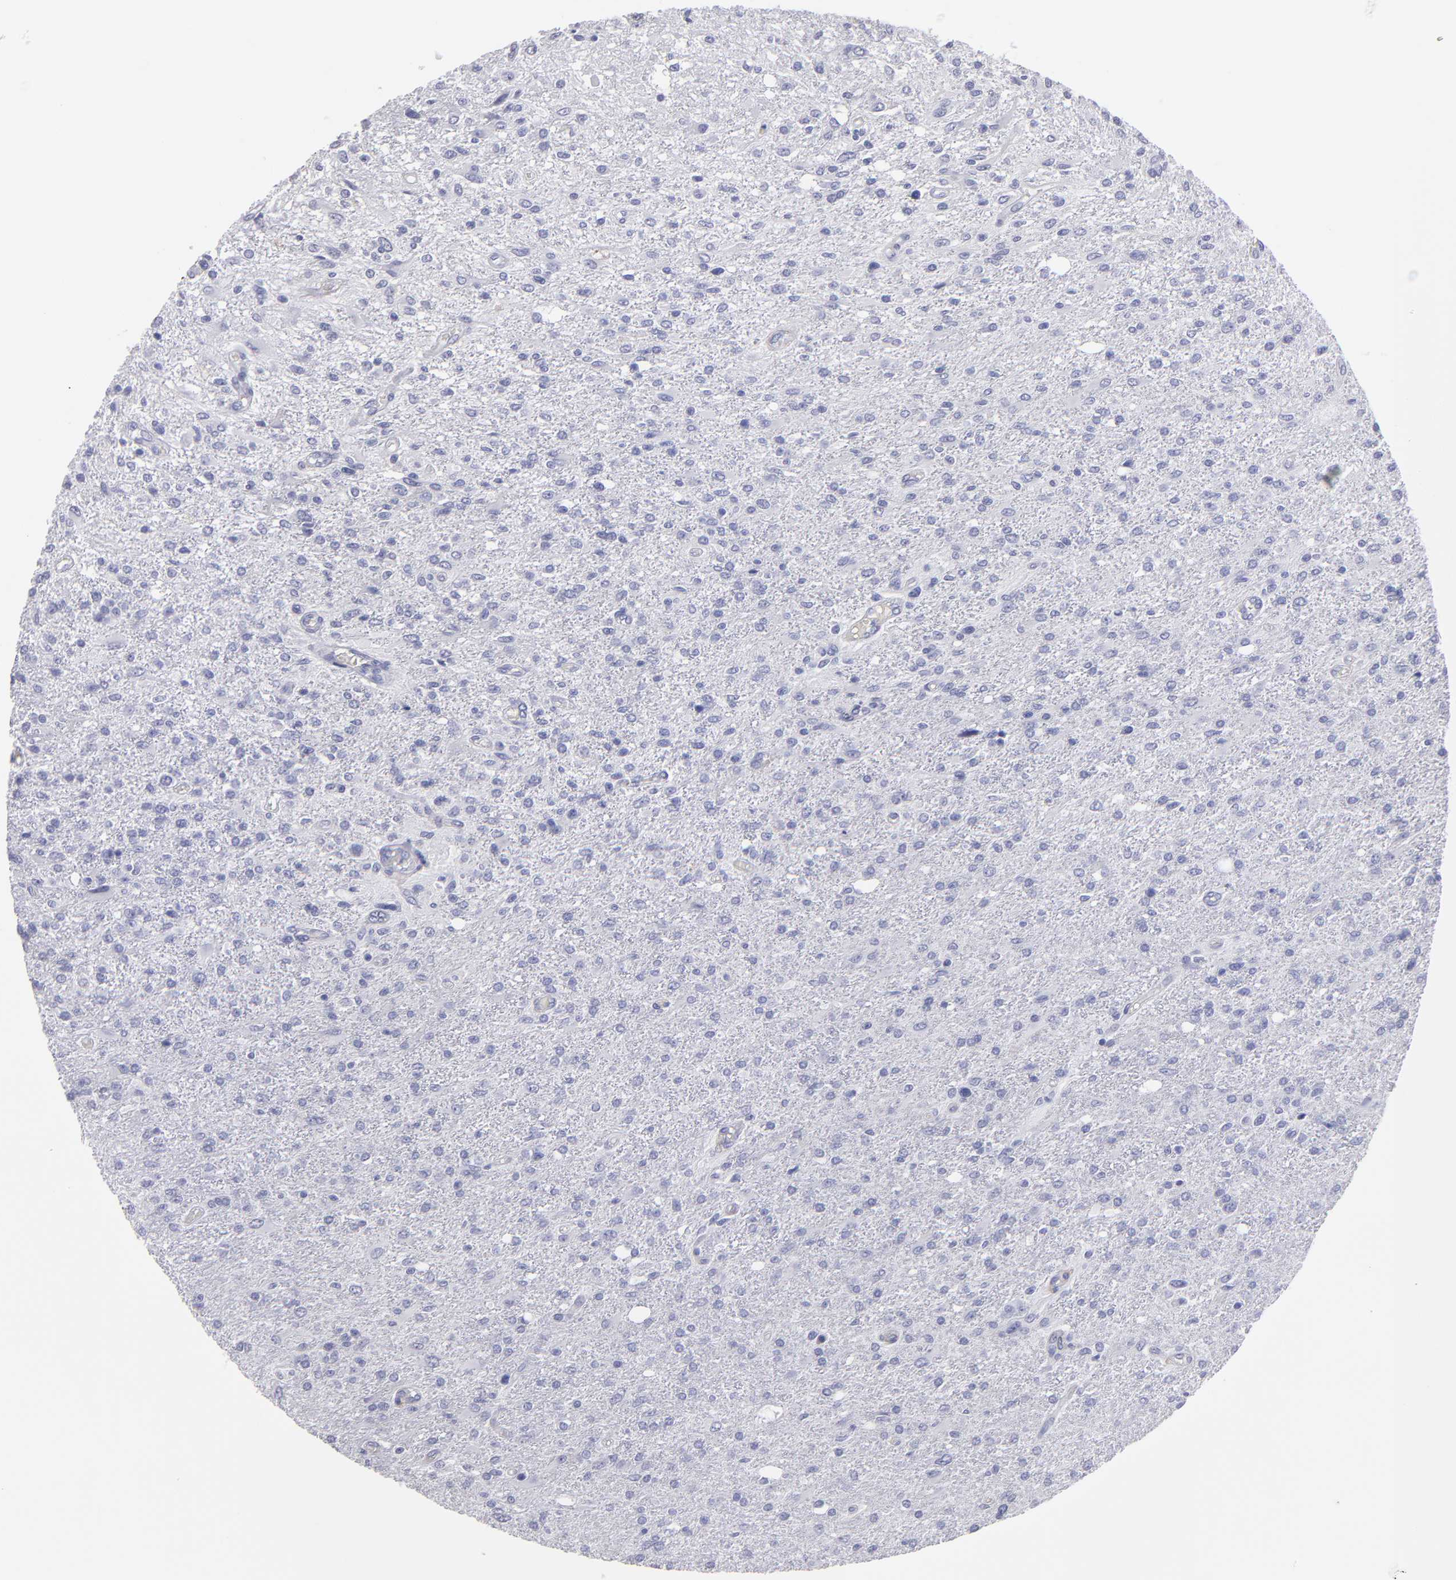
{"staining": {"intensity": "negative", "quantity": "none", "location": "none"}, "tissue": "glioma", "cell_type": "Tumor cells", "image_type": "cancer", "snomed": [{"axis": "morphology", "description": "Glioma, malignant, High grade"}, {"axis": "topography", "description": "Cerebral cortex"}], "caption": "Malignant glioma (high-grade) stained for a protein using immunohistochemistry shows no expression tumor cells.", "gene": "MB", "patient": {"sex": "male", "age": 76}}